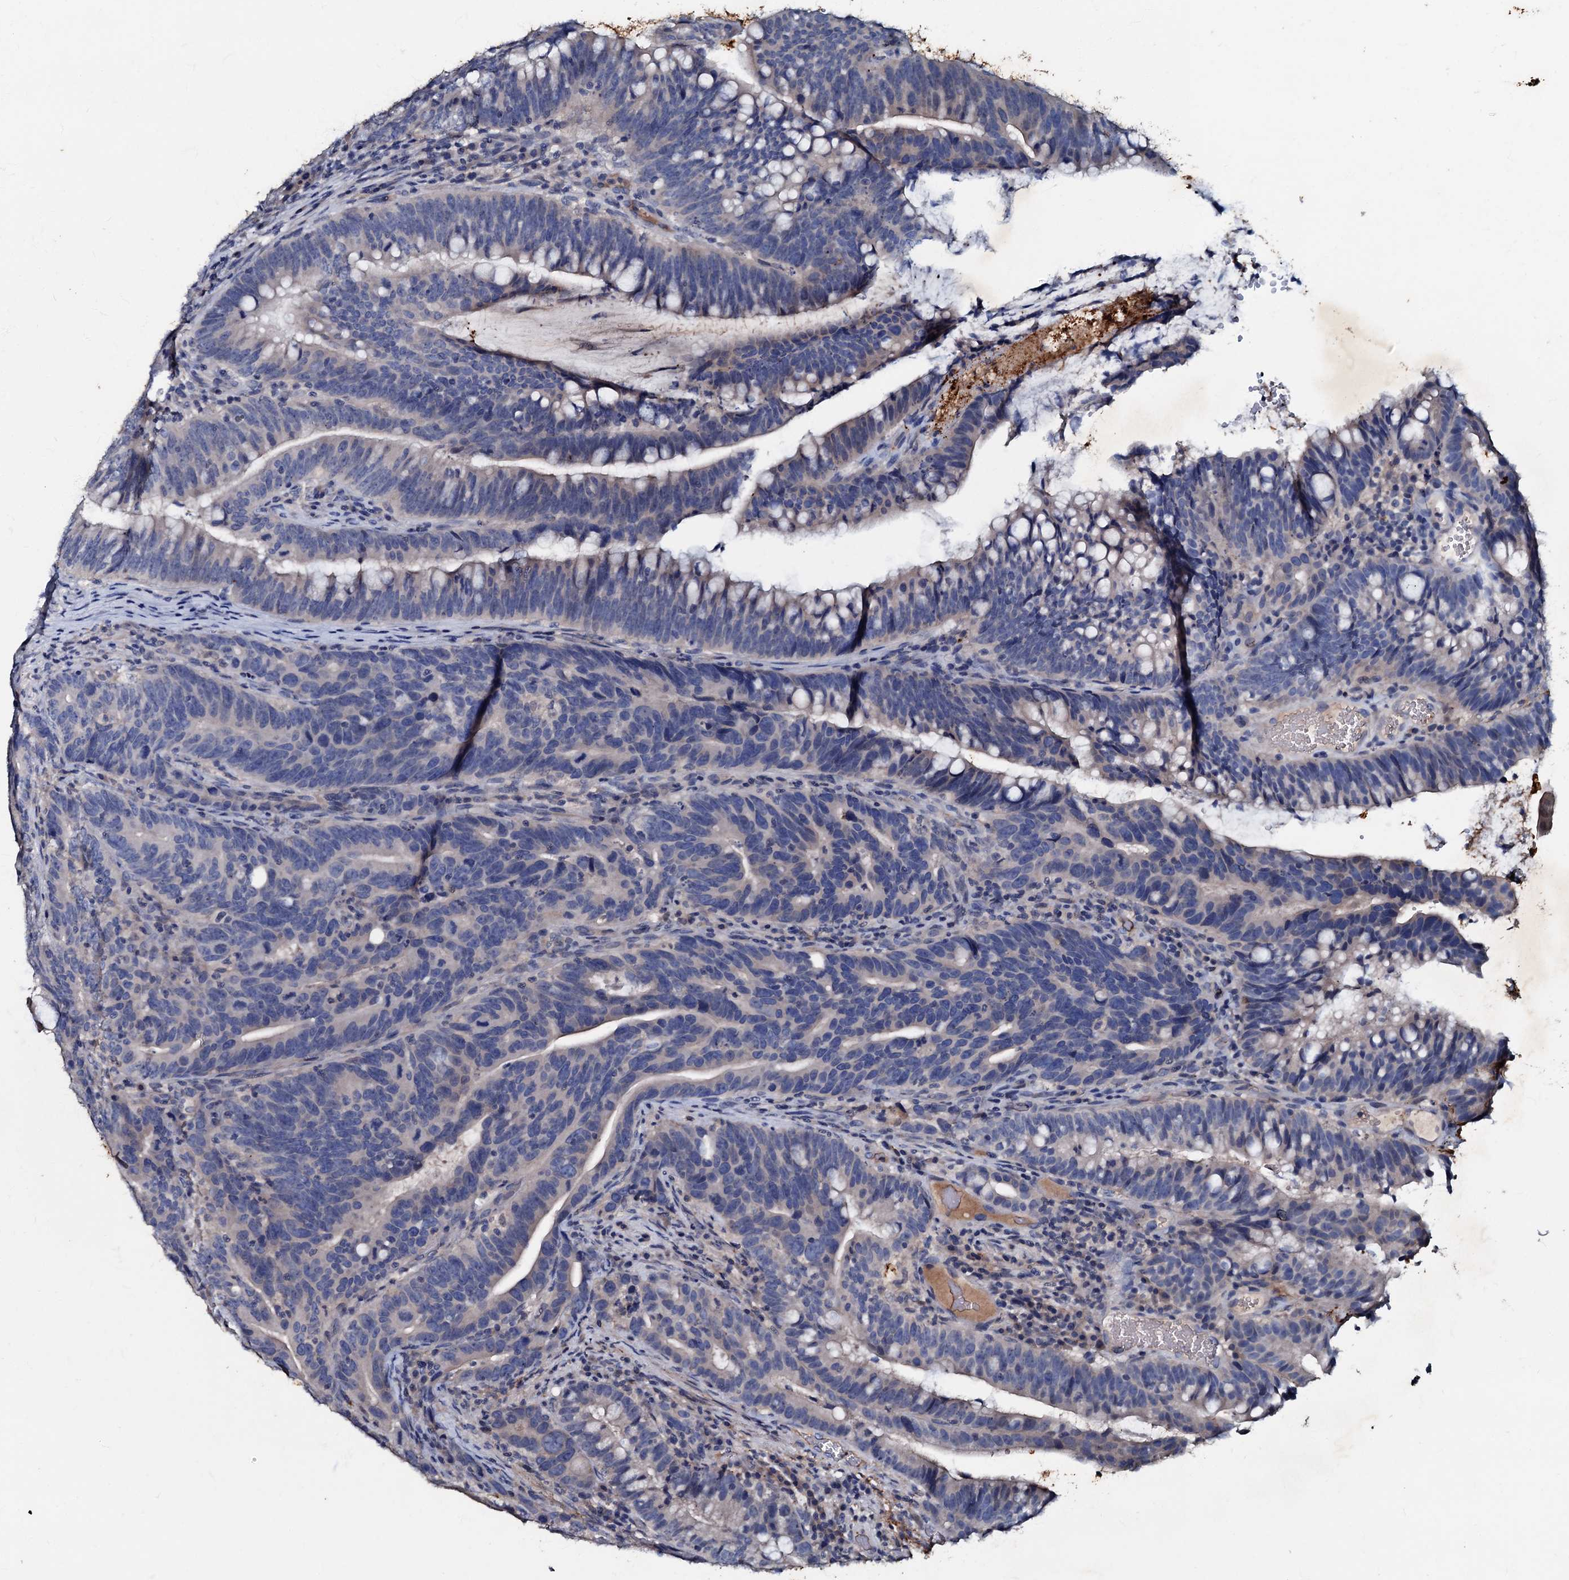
{"staining": {"intensity": "negative", "quantity": "none", "location": "none"}, "tissue": "colorectal cancer", "cell_type": "Tumor cells", "image_type": "cancer", "snomed": [{"axis": "morphology", "description": "Adenocarcinoma, NOS"}, {"axis": "topography", "description": "Colon"}], "caption": "This is an immunohistochemistry (IHC) photomicrograph of colorectal cancer (adenocarcinoma). There is no expression in tumor cells.", "gene": "MANSC4", "patient": {"sex": "female", "age": 66}}